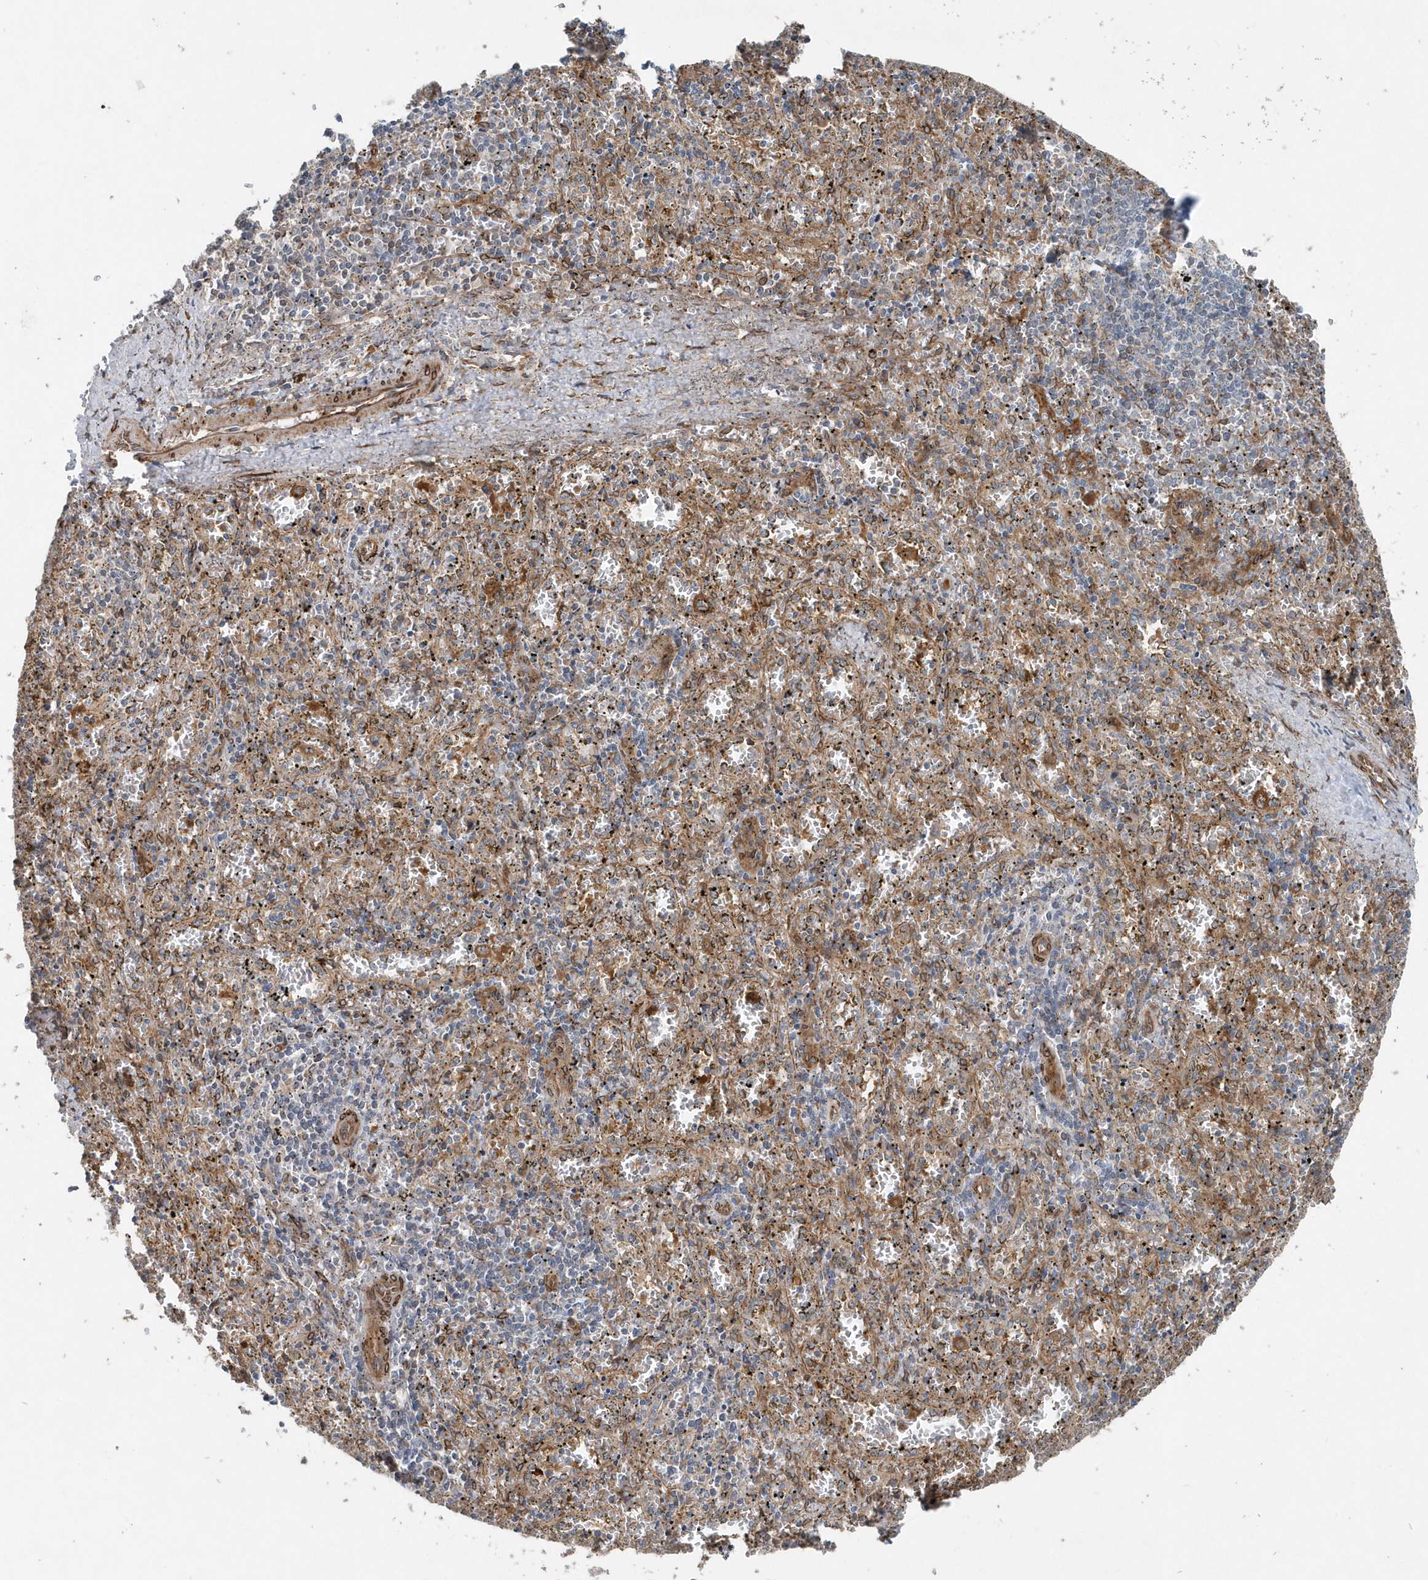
{"staining": {"intensity": "moderate", "quantity": "<25%", "location": "cytoplasmic/membranous"}, "tissue": "spleen", "cell_type": "Cells in red pulp", "image_type": "normal", "snomed": [{"axis": "morphology", "description": "Normal tissue, NOS"}, {"axis": "topography", "description": "Spleen"}], "caption": "This micrograph demonstrates immunohistochemistry (IHC) staining of unremarkable spleen, with low moderate cytoplasmic/membranous staining in about <25% of cells in red pulp.", "gene": "MCC", "patient": {"sex": "male", "age": 11}}